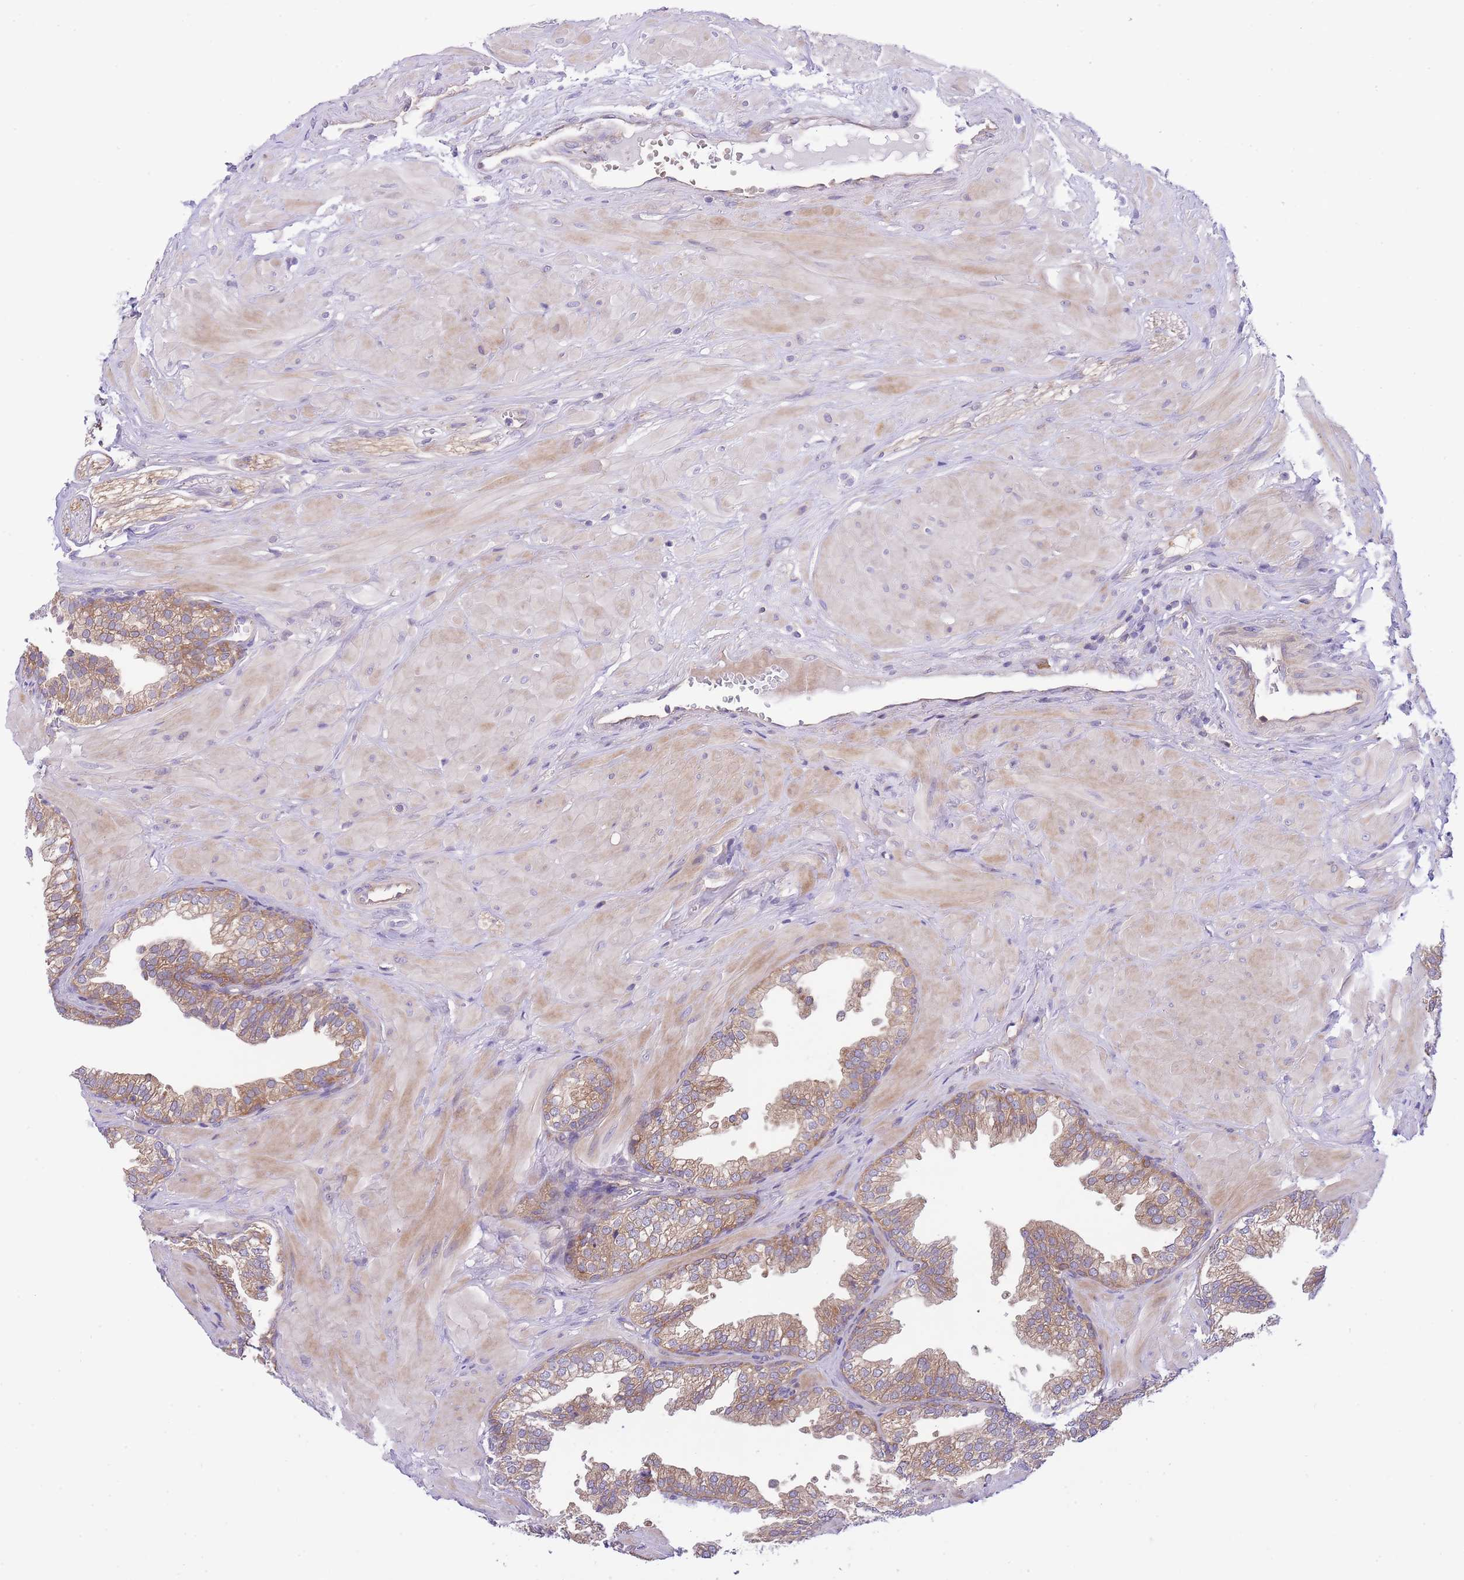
{"staining": {"intensity": "moderate", "quantity": ">75%", "location": "cytoplasmic/membranous"}, "tissue": "prostate", "cell_type": "Glandular cells", "image_type": "normal", "snomed": [{"axis": "morphology", "description": "Normal tissue, NOS"}, {"axis": "topography", "description": "Prostate"}, {"axis": "topography", "description": "Peripheral nerve tissue"}], "caption": "Immunohistochemical staining of normal human prostate demonstrates >75% levels of moderate cytoplasmic/membranous protein positivity in about >75% of glandular cells.", "gene": "EIF2B2", "patient": {"sex": "male", "age": 55}}